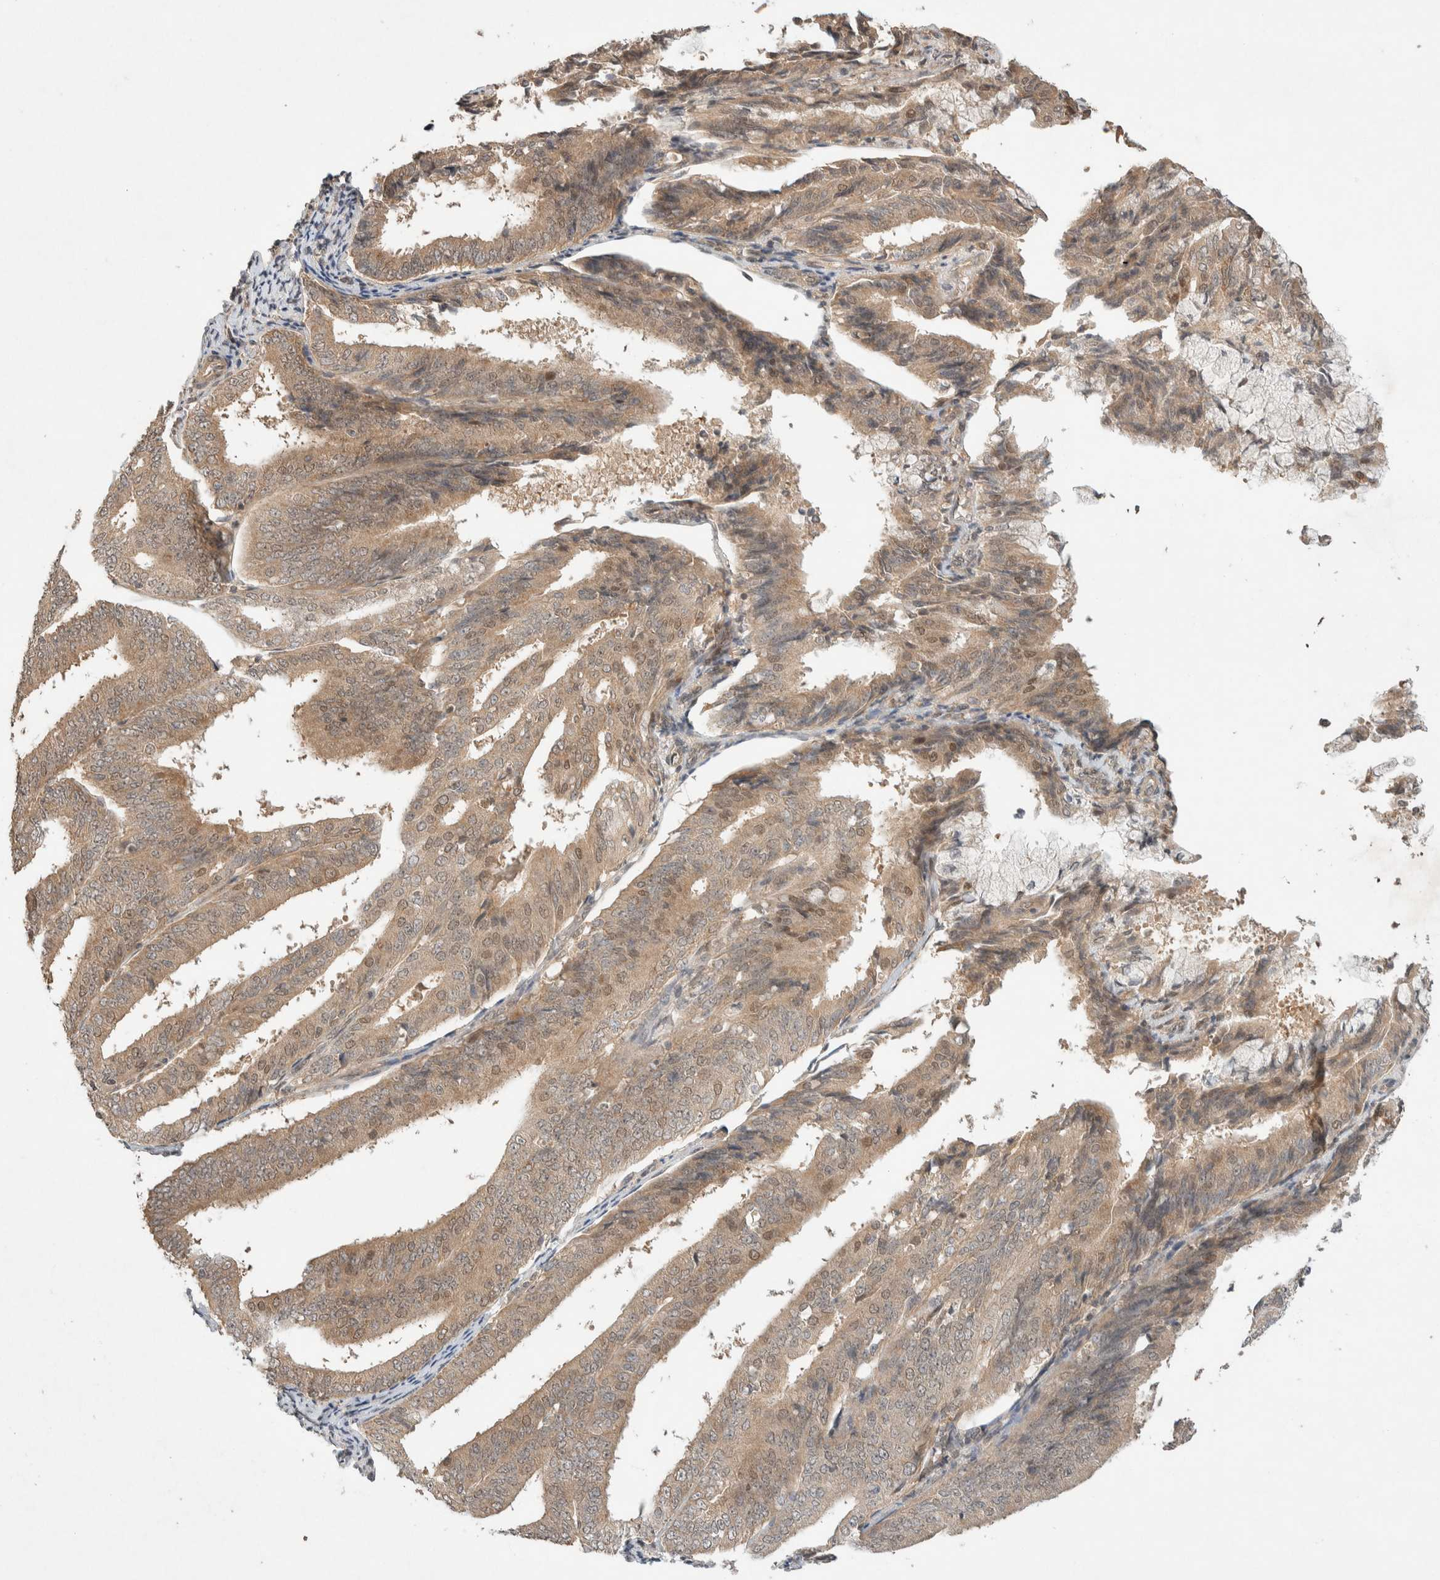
{"staining": {"intensity": "moderate", "quantity": ">75%", "location": "cytoplasmic/membranous,nuclear"}, "tissue": "endometrial cancer", "cell_type": "Tumor cells", "image_type": "cancer", "snomed": [{"axis": "morphology", "description": "Adenocarcinoma, NOS"}, {"axis": "topography", "description": "Endometrium"}], "caption": "A photomicrograph showing moderate cytoplasmic/membranous and nuclear positivity in about >75% of tumor cells in endometrial cancer, as visualized by brown immunohistochemical staining.", "gene": "THRA", "patient": {"sex": "female", "age": 63}}